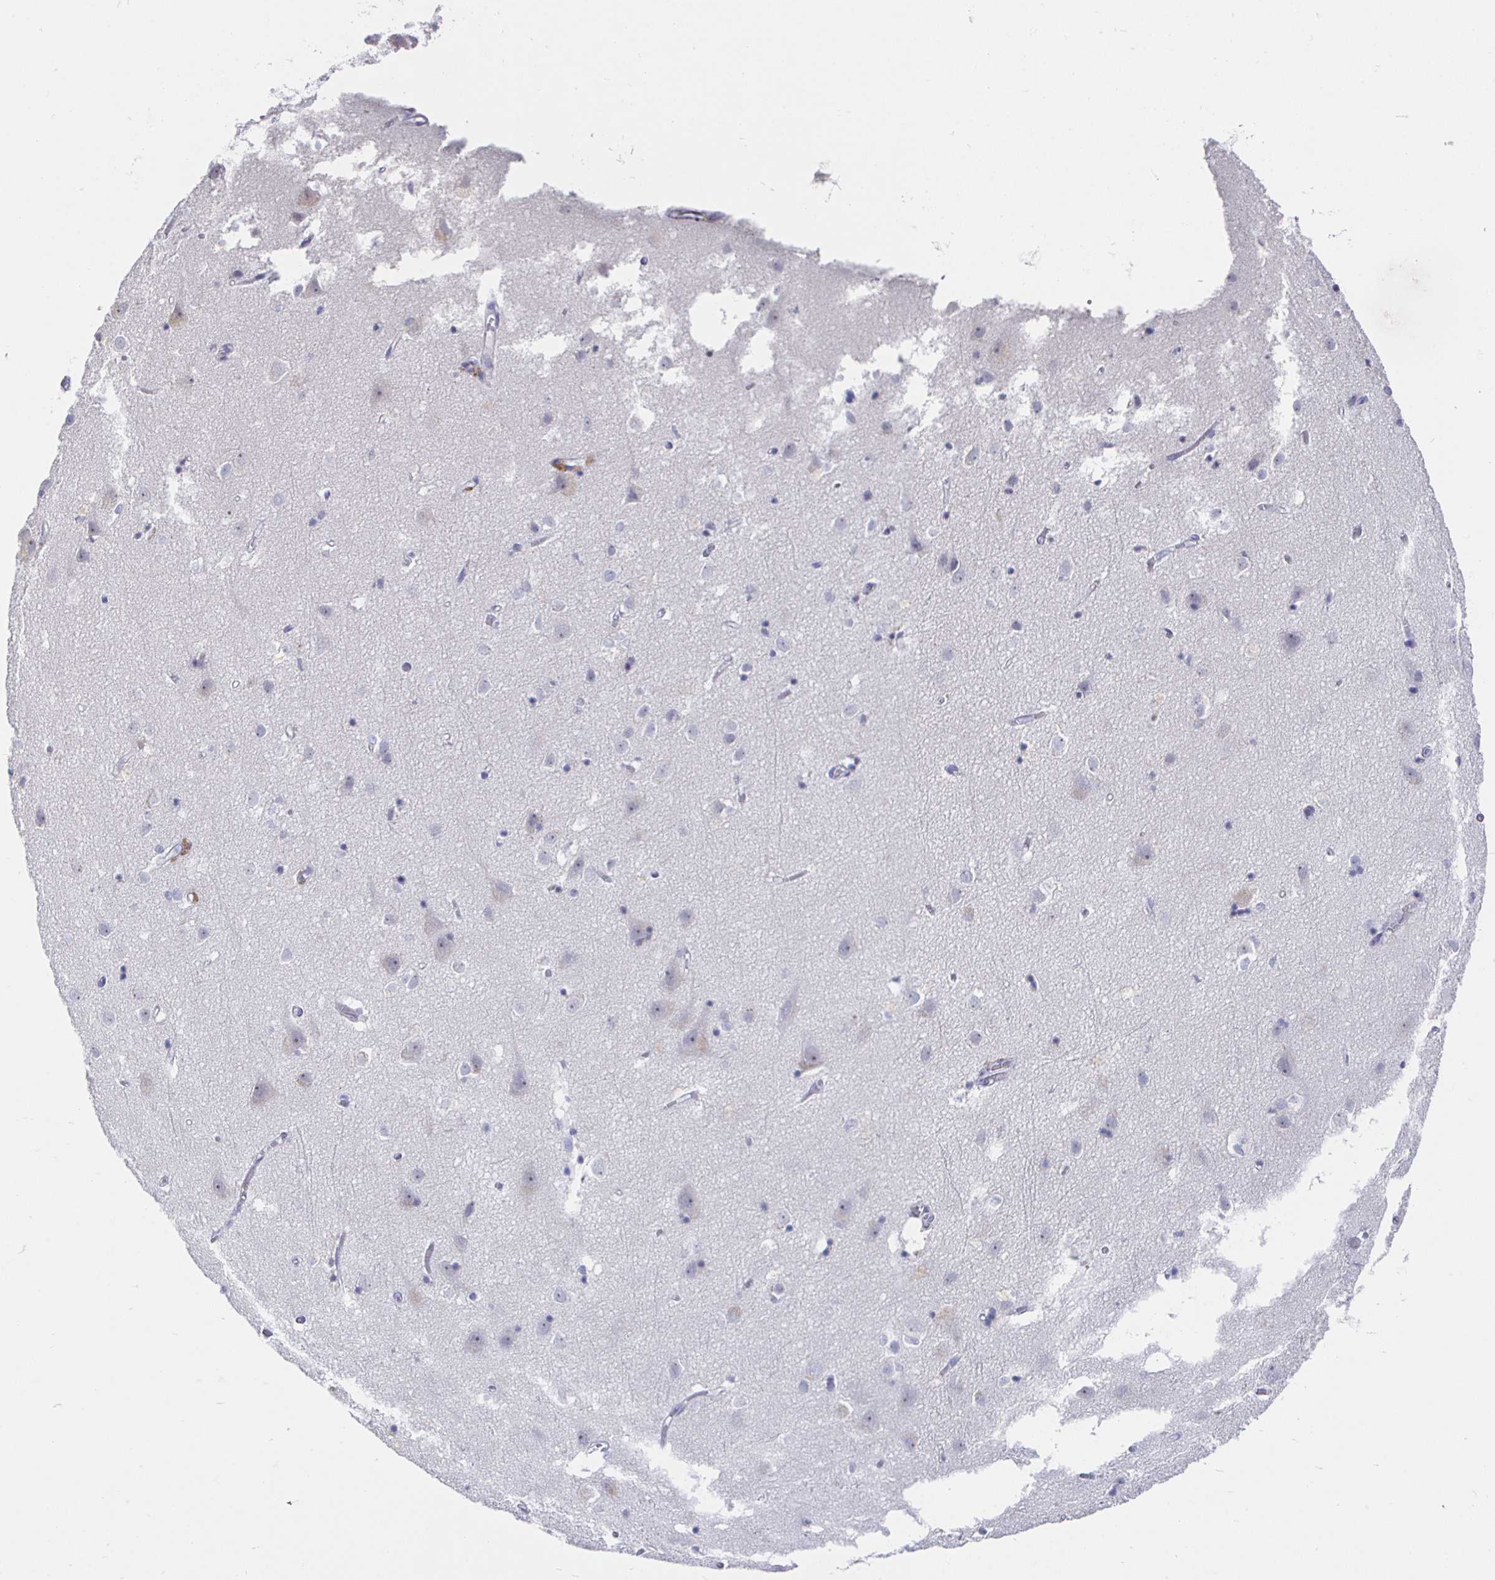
{"staining": {"intensity": "negative", "quantity": "none", "location": "none"}, "tissue": "cerebral cortex", "cell_type": "Endothelial cells", "image_type": "normal", "snomed": [{"axis": "morphology", "description": "Normal tissue, NOS"}, {"axis": "topography", "description": "Cerebral cortex"}], "caption": "Immunohistochemical staining of benign human cerebral cortex exhibits no significant staining in endothelial cells. (DAB immunohistochemistry (IHC) visualized using brightfield microscopy, high magnification).", "gene": "LRRC23", "patient": {"sex": "male", "age": 70}}